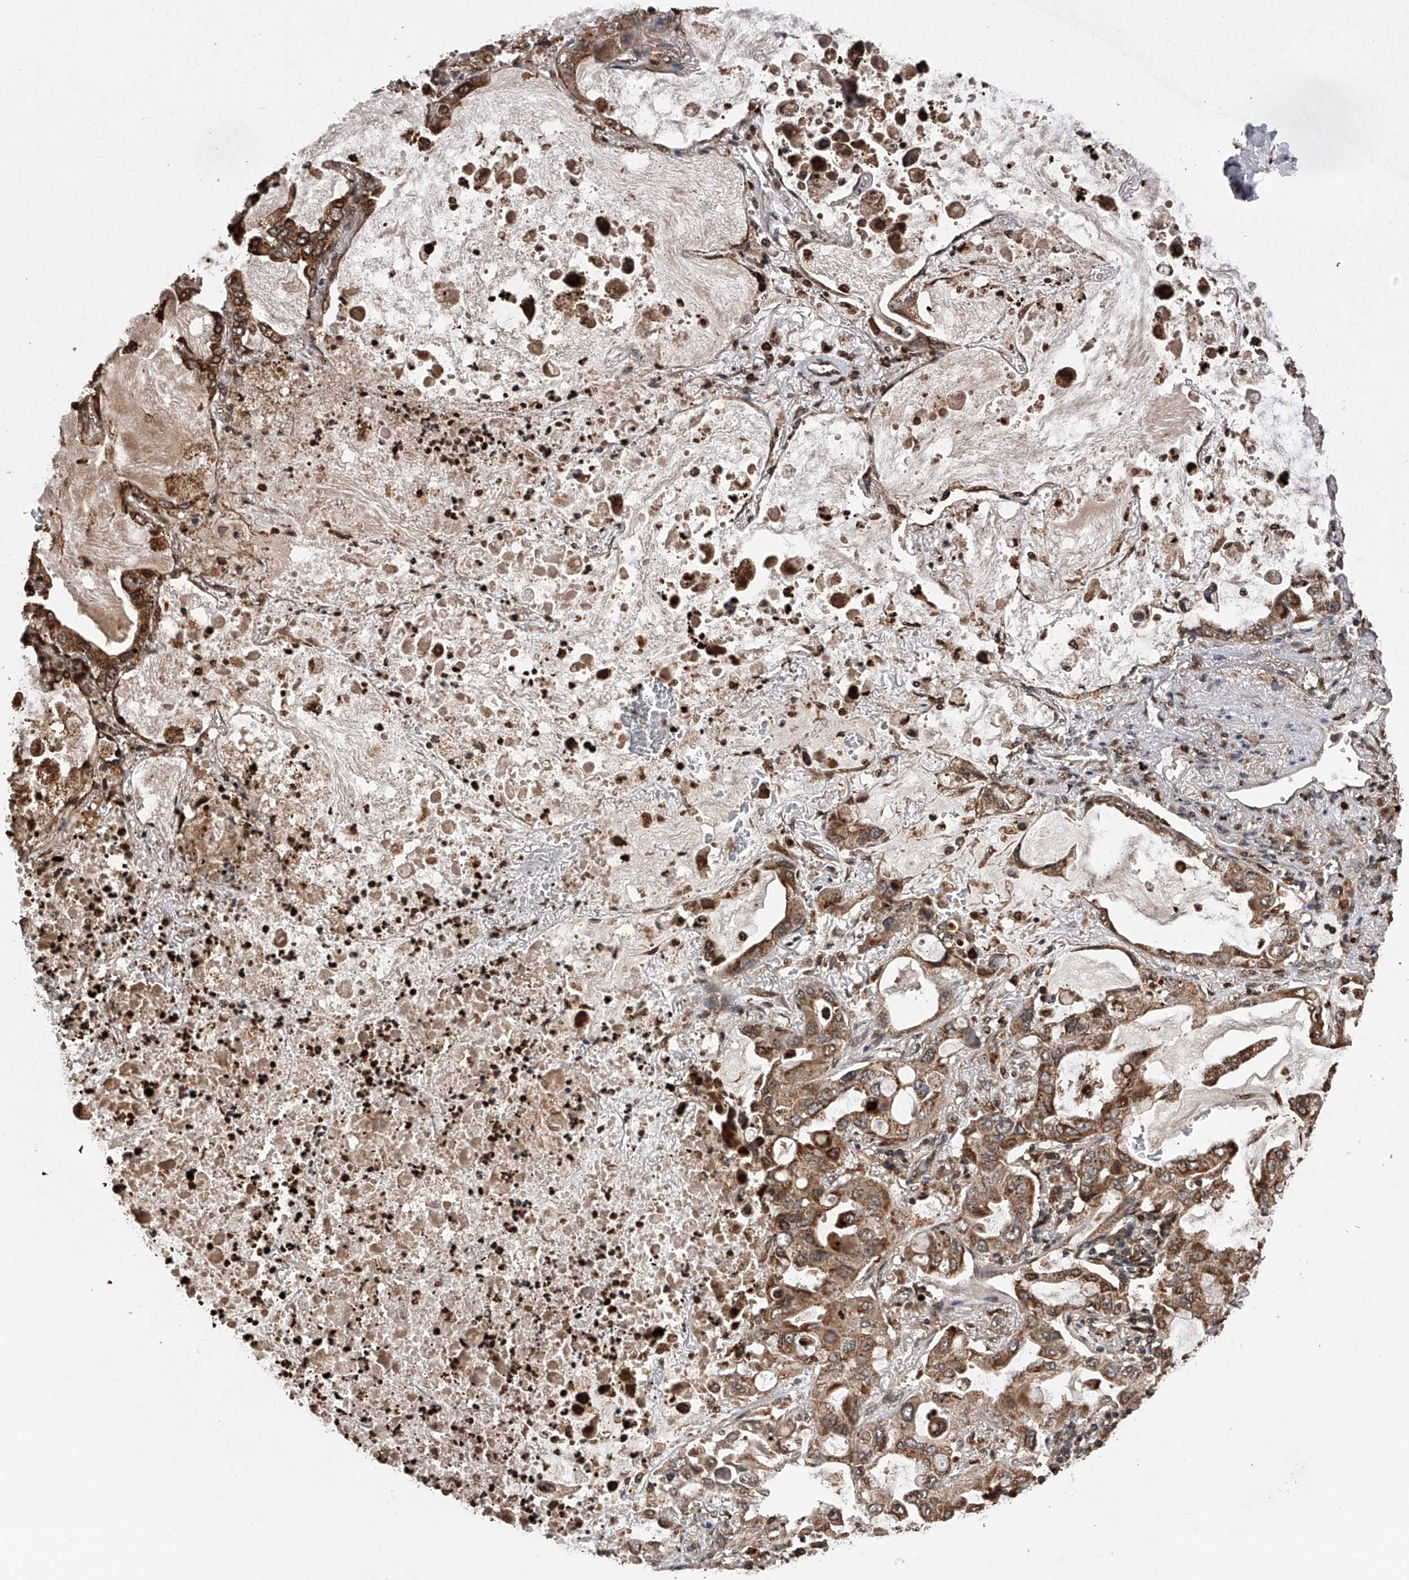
{"staining": {"intensity": "moderate", "quantity": ">75%", "location": "cytoplasmic/membranous"}, "tissue": "lung cancer", "cell_type": "Tumor cells", "image_type": "cancer", "snomed": [{"axis": "morphology", "description": "Adenocarcinoma, NOS"}, {"axis": "topography", "description": "Lung"}], "caption": "Immunohistochemistry (IHC) of adenocarcinoma (lung) exhibits medium levels of moderate cytoplasmic/membranous expression in approximately >75% of tumor cells. (brown staining indicates protein expression, while blue staining denotes nuclei).", "gene": "MAP3K11", "patient": {"sex": "male", "age": 64}}